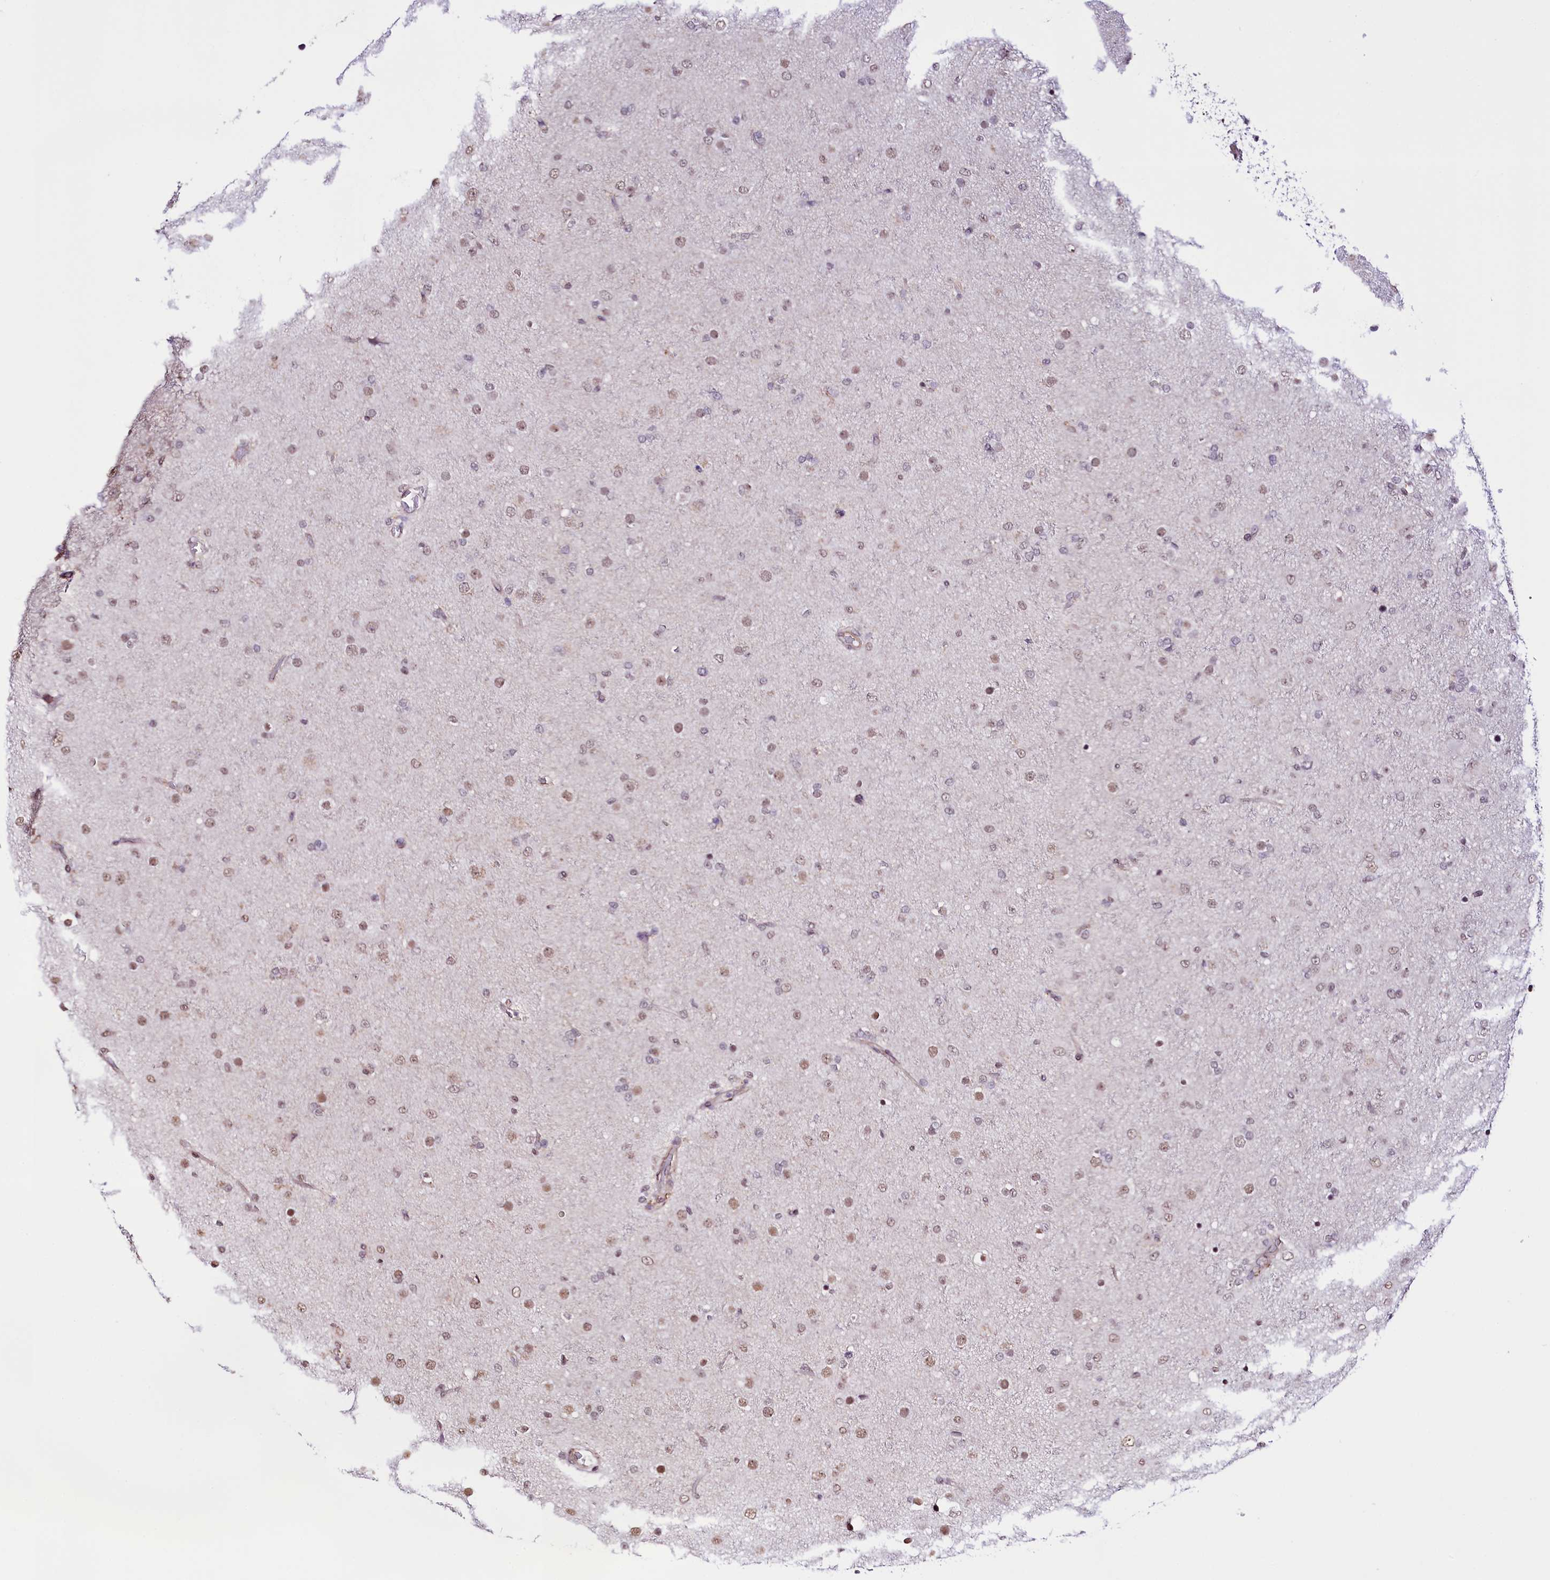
{"staining": {"intensity": "weak", "quantity": "25%-75%", "location": "nuclear"}, "tissue": "glioma", "cell_type": "Tumor cells", "image_type": "cancer", "snomed": [{"axis": "morphology", "description": "Glioma, malignant, Low grade"}, {"axis": "topography", "description": "Brain"}], "caption": "Immunohistochemical staining of glioma demonstrates low levels of weak nuclear positivity in approximately 25%-75% of tumor cells.", "gene": "ST7", "patient": {"sex": "male", "age": 65}}